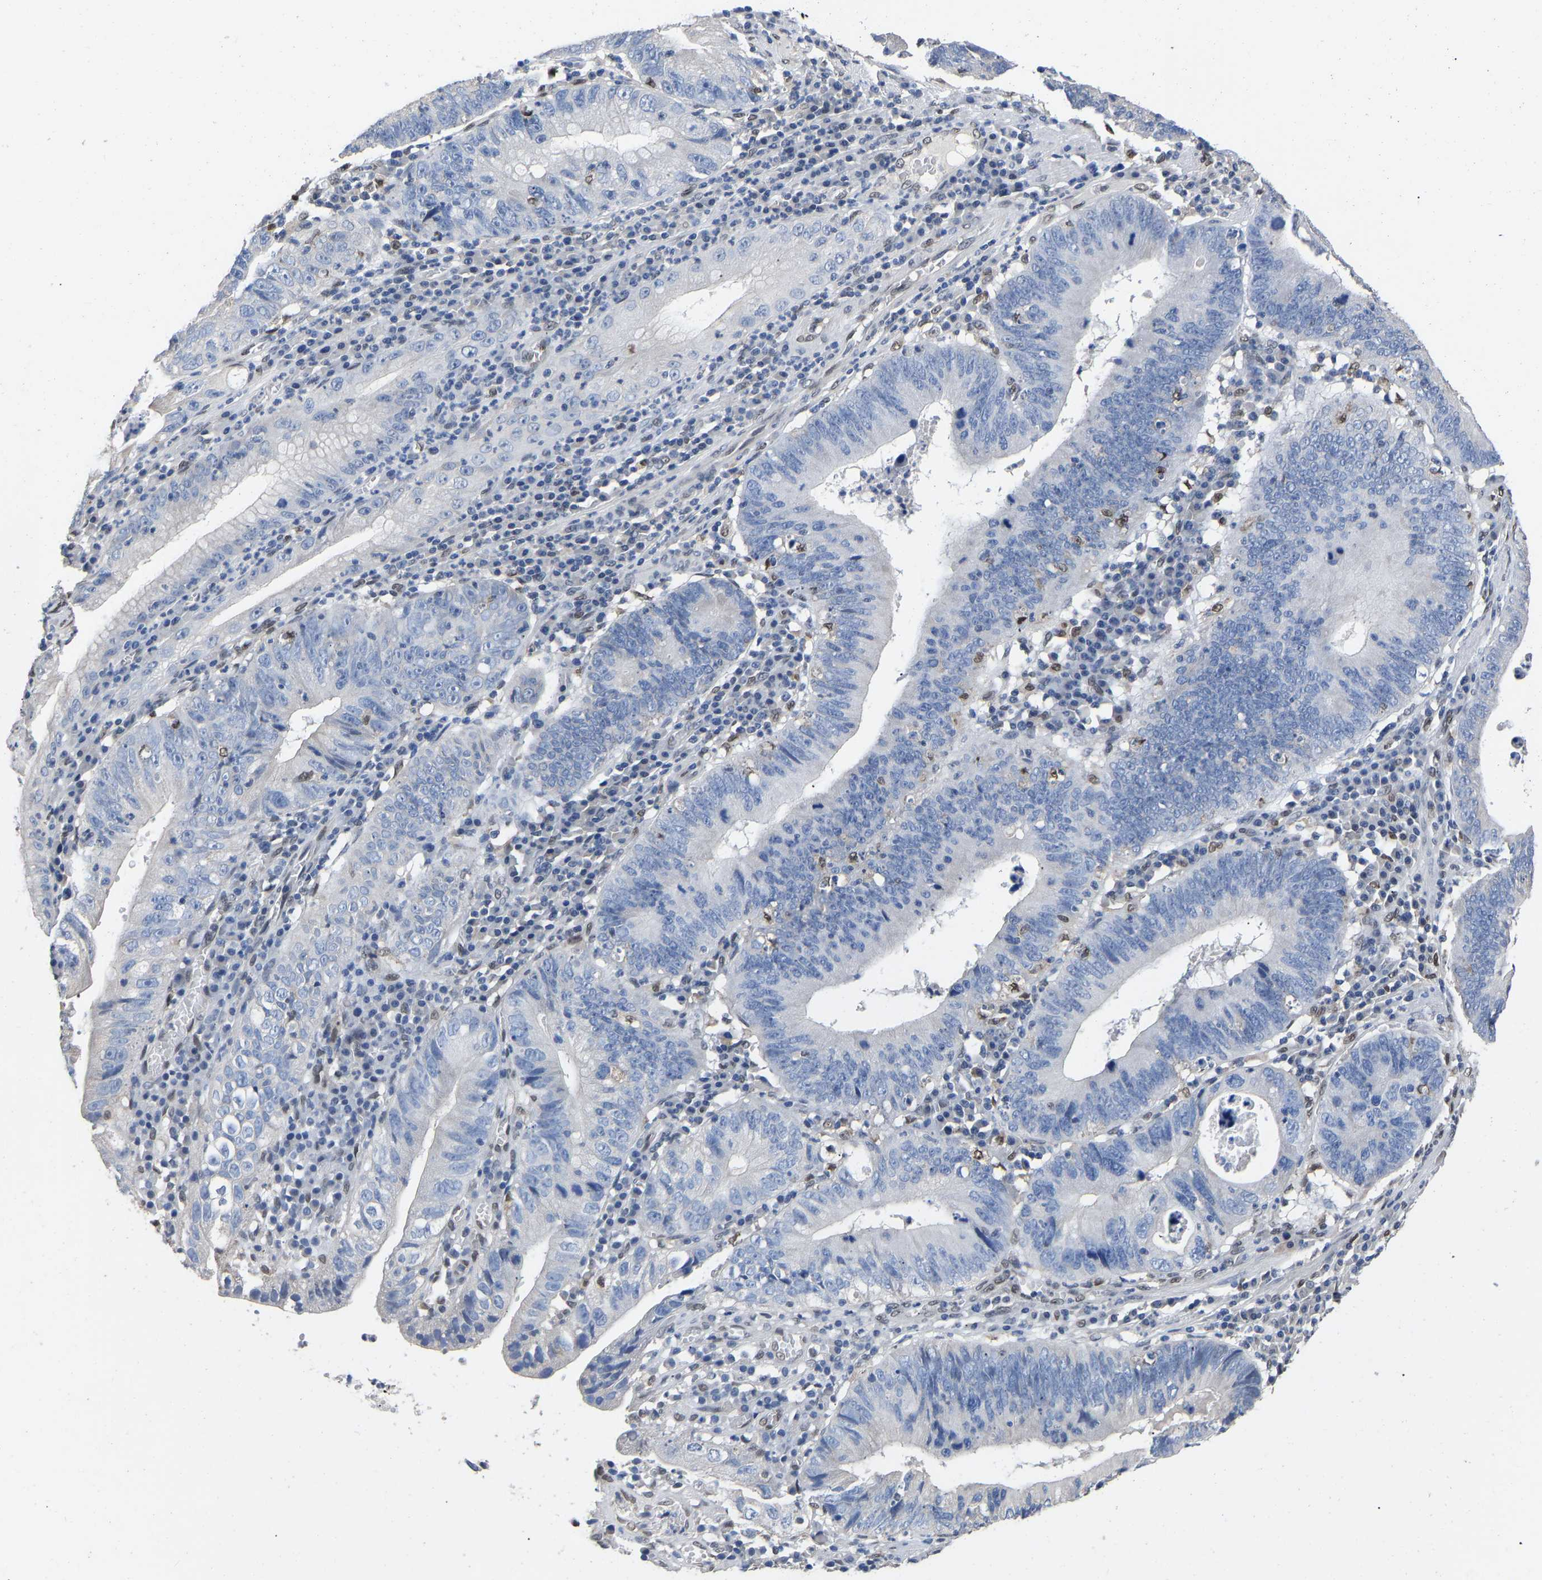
{"staining": {"intensity": "negative", "quantity": "none", "location": "none"}, "tissue": "stomach cancer", "cell_type": "Tumor cells", "image_type": "cancer", "snomed": [{"axis": "morphology", "description": "Adenocarcinoma, NOS"}, {"axis": "topography", "description": "Stomach"}], "caption": "An IHC image of stomach cancer is shown. There is no staining in tumor cells of stomach cancer.", "gene": "QKI", "patient": {"sex": "male", "age": 59}}